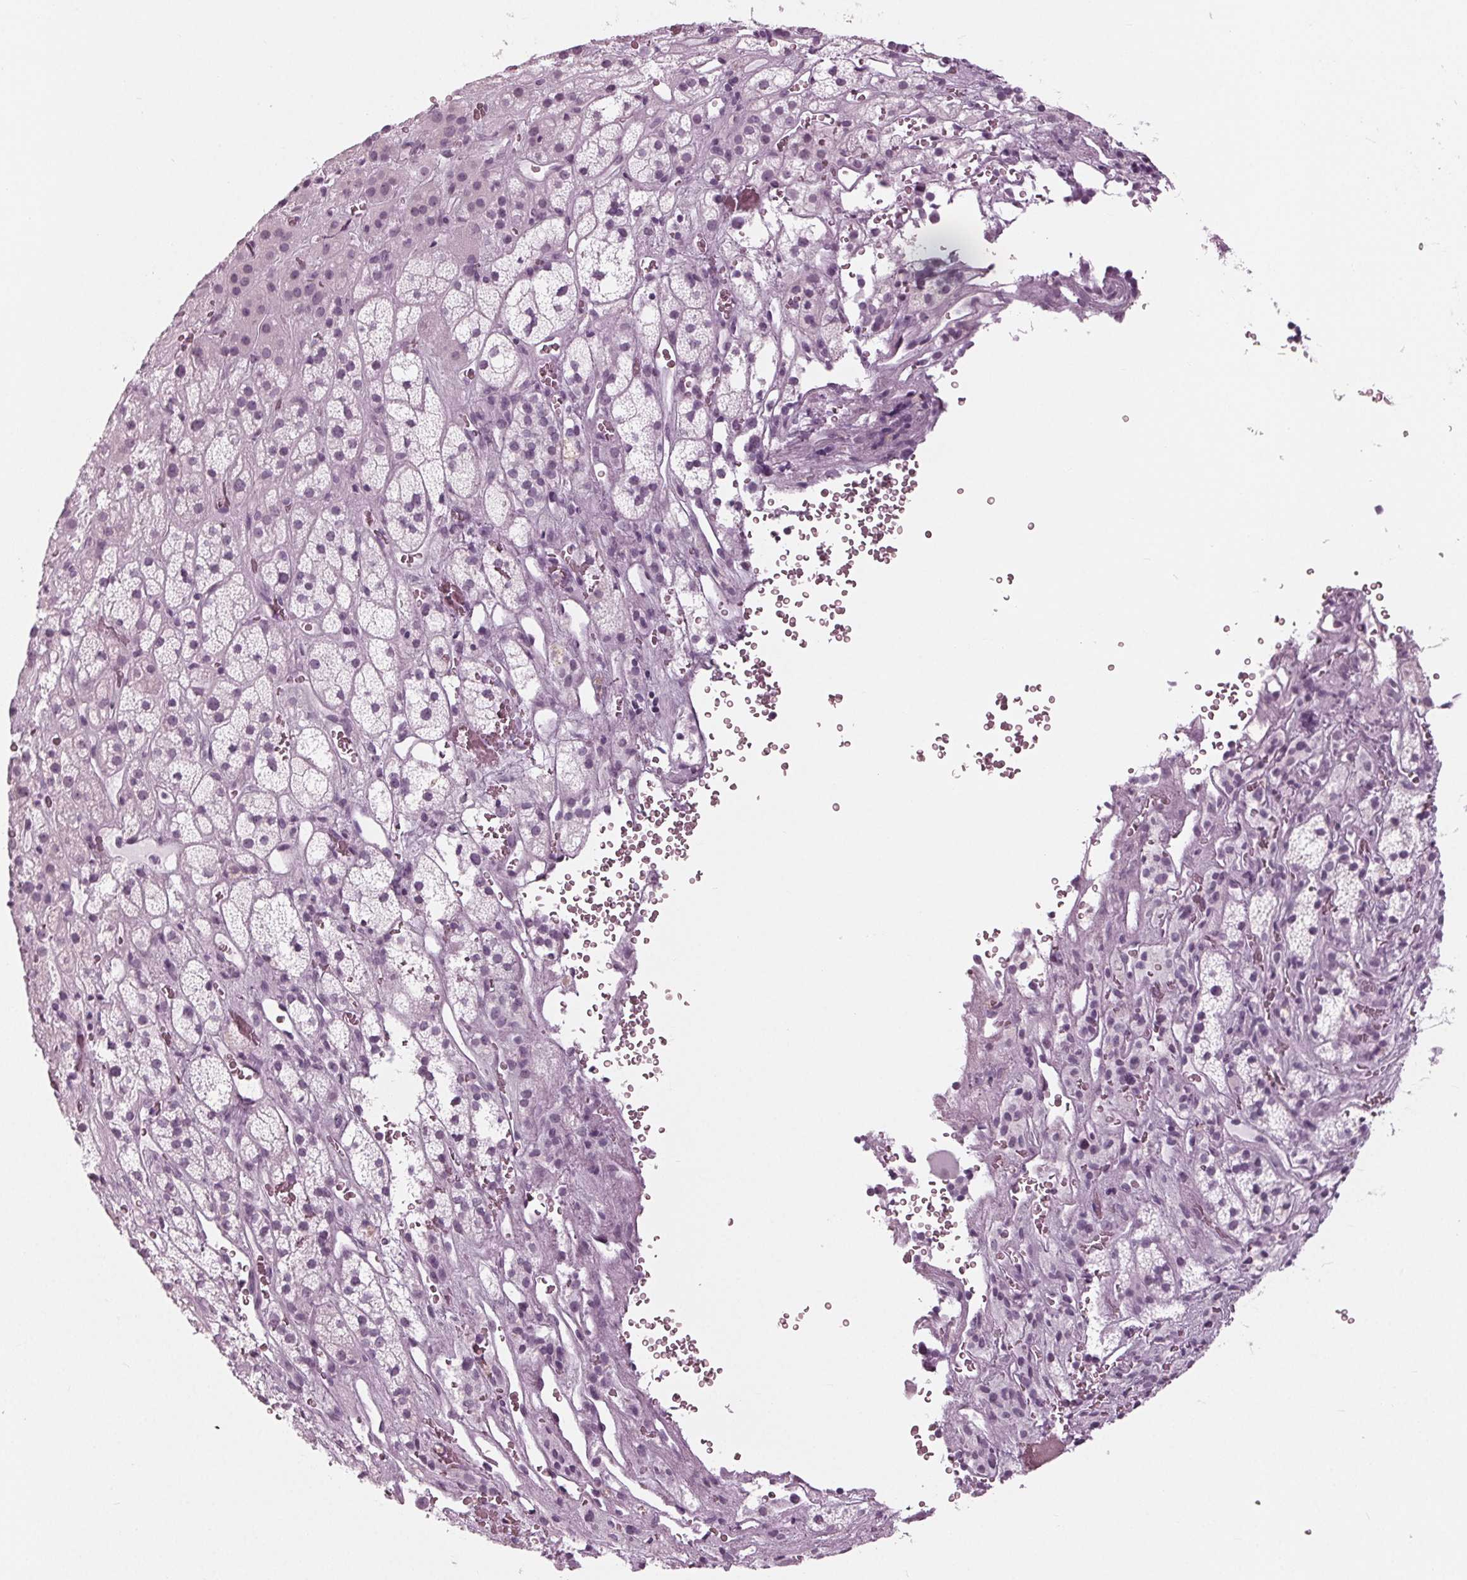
{"staining": {"intensity": "negative", "quantity": "none", "location": "none"}, "tissue": "adrenal gland", "cell_type": "Glandular cells", "image_type": "normal", "snomed": [{"axis": "morphology", "description": "Normal tissue, NOS"}, {"axis": "topography", "description": "Adrenal gland"}], "caption": "Protein analysis of benign adrenal gland shows no significant positivity in glandular cells.", "gene": "KRT28", "patient": {"sex": "male", "age": 57}}